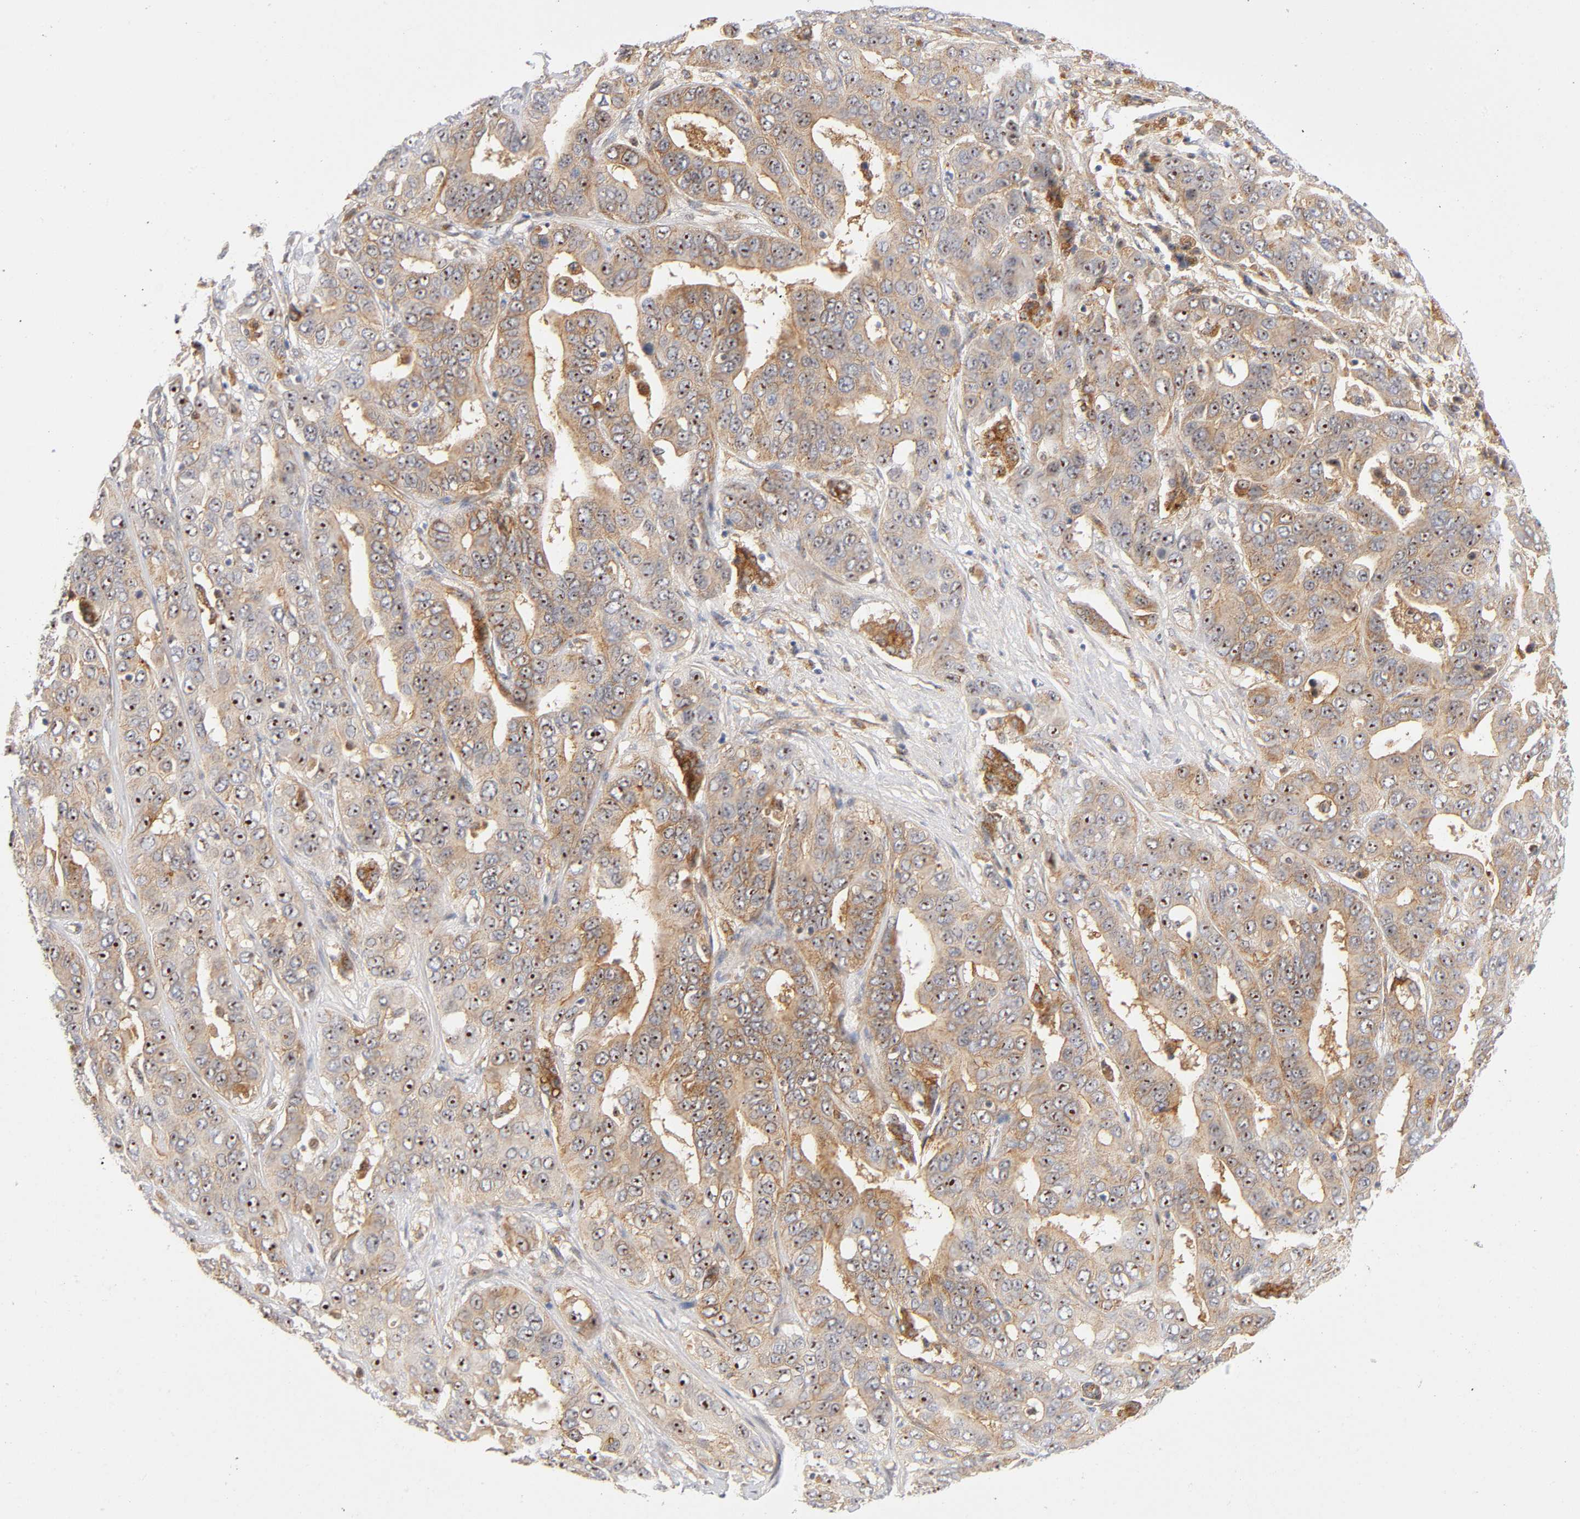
{"staining": {"intensity": "strong", "quantity": ">75%", "location": "cytoplasmic/membranous,nuclear"}, "tissue": "liver cancer", "cell_type": "Tumor cells", "image_type": "cancer", "snomed": [{"axis": "morphology", "description": "Cholangiocarcinoma"}, {"axis": "topography", "description": "Liver"}], "caption": "Immunohistochemistry (DAB (3,3'-diaminobenzidine)) staining of cholangiocarcinoma (liver) displays strong cytoplasmic/membranous and nuclear protein staining in approximately >75% of tumor cells. (Stains: DAB in brown, nuclei in blue, Microscopy: brightfield microscopy at high magnification).", "gene": "PLD1", "patient": {"sex": "female", "age": 52}}